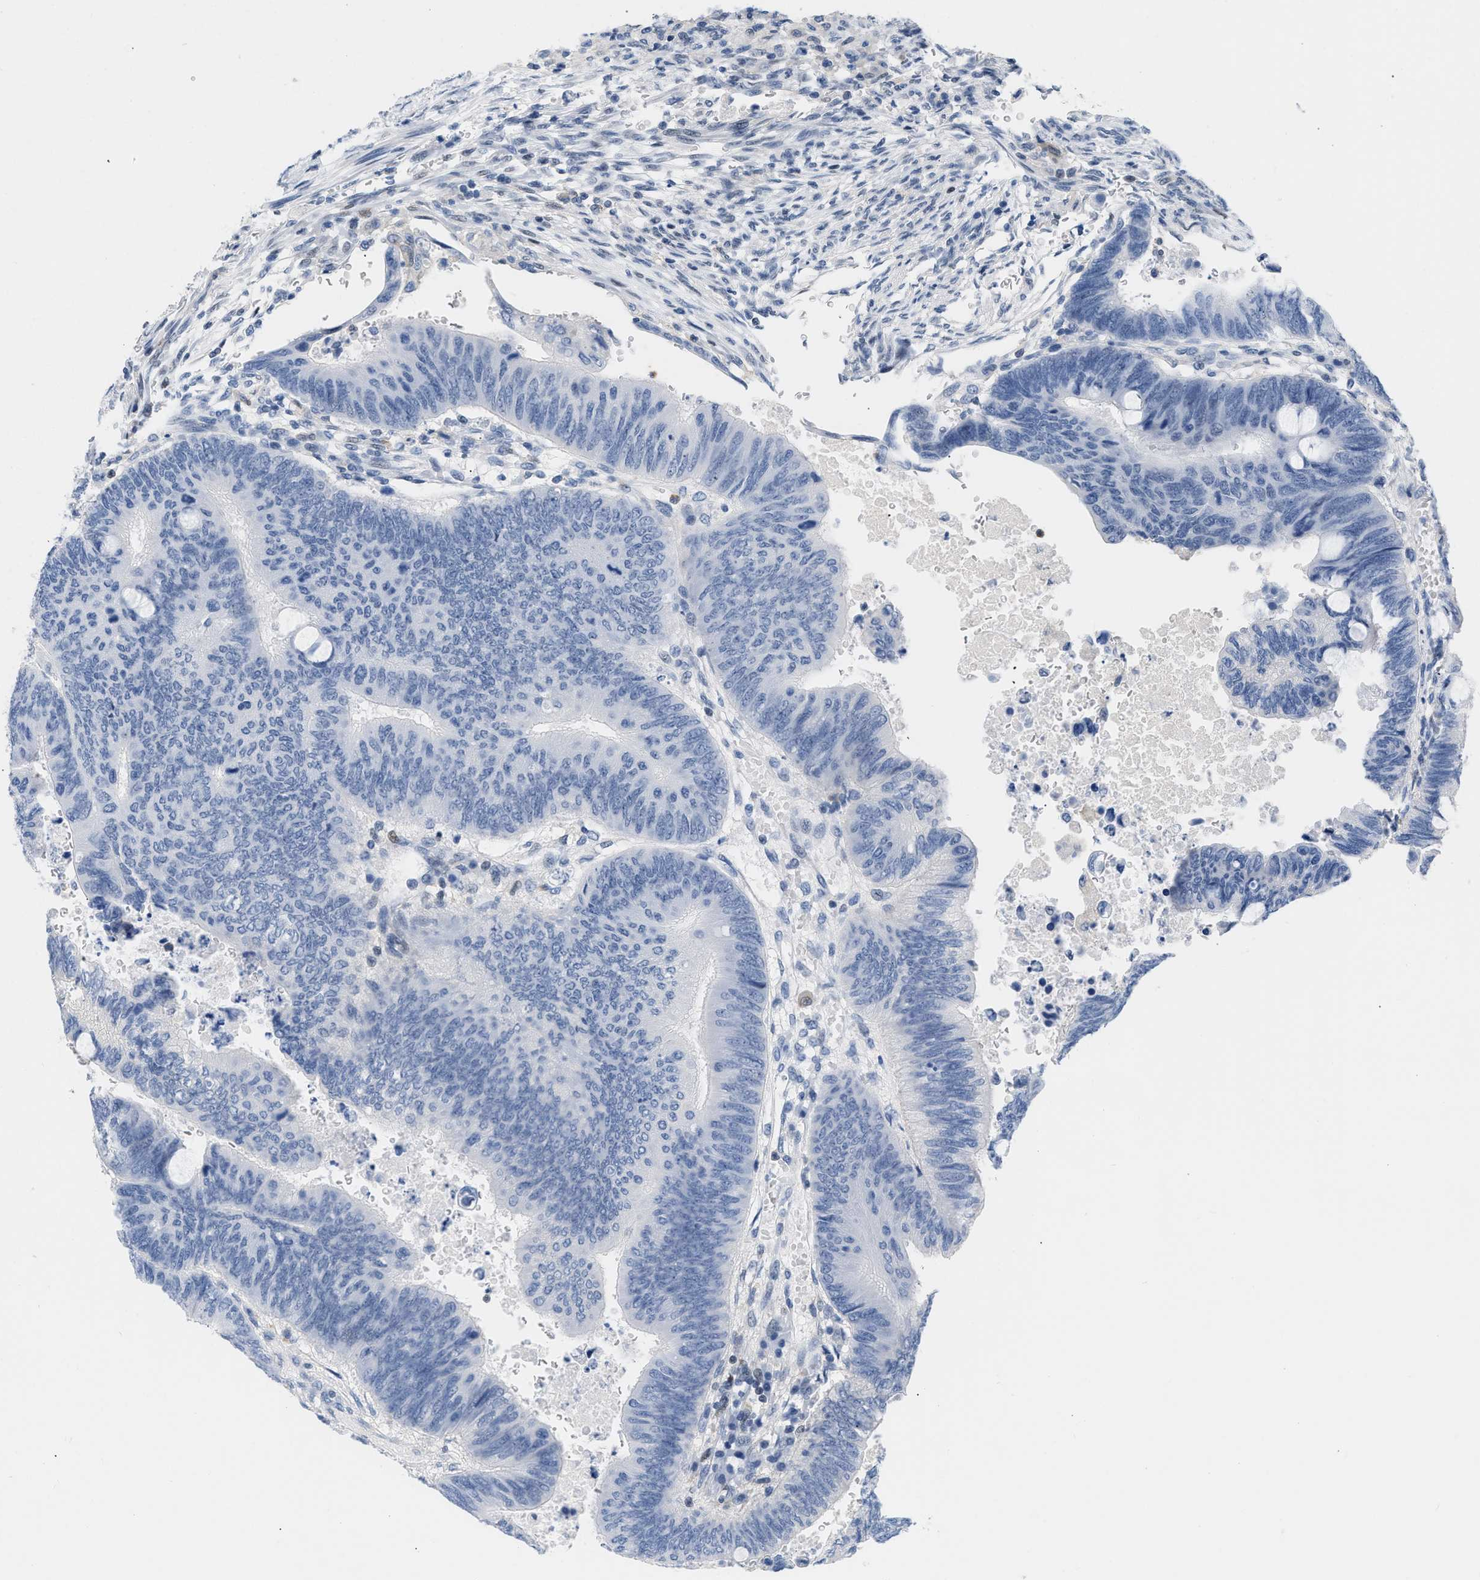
{"staining": {"intensity": "negative", "quantity": "none", "location": "none"}, "tissue": "colorectal cancer", "cell_type": "Tumor cells", "image_type": "cancer", "snomed": [{"axis": "morphology", "description": "Normal tissue, NOS"}, {"axis": "morphology", "description": "Adenocarcinoma, NOS"}, {"axis": "topography", "description": "Rectum"}, {"axis": "topography", "description": "Peripheral nerve tissue"}], "caption": "This is an IHC image of human colorectal adenocarcinoma. There is no staining in tumor cells.", "gene": "BOLL", "patient": {"sex": "male", "age": 92}}